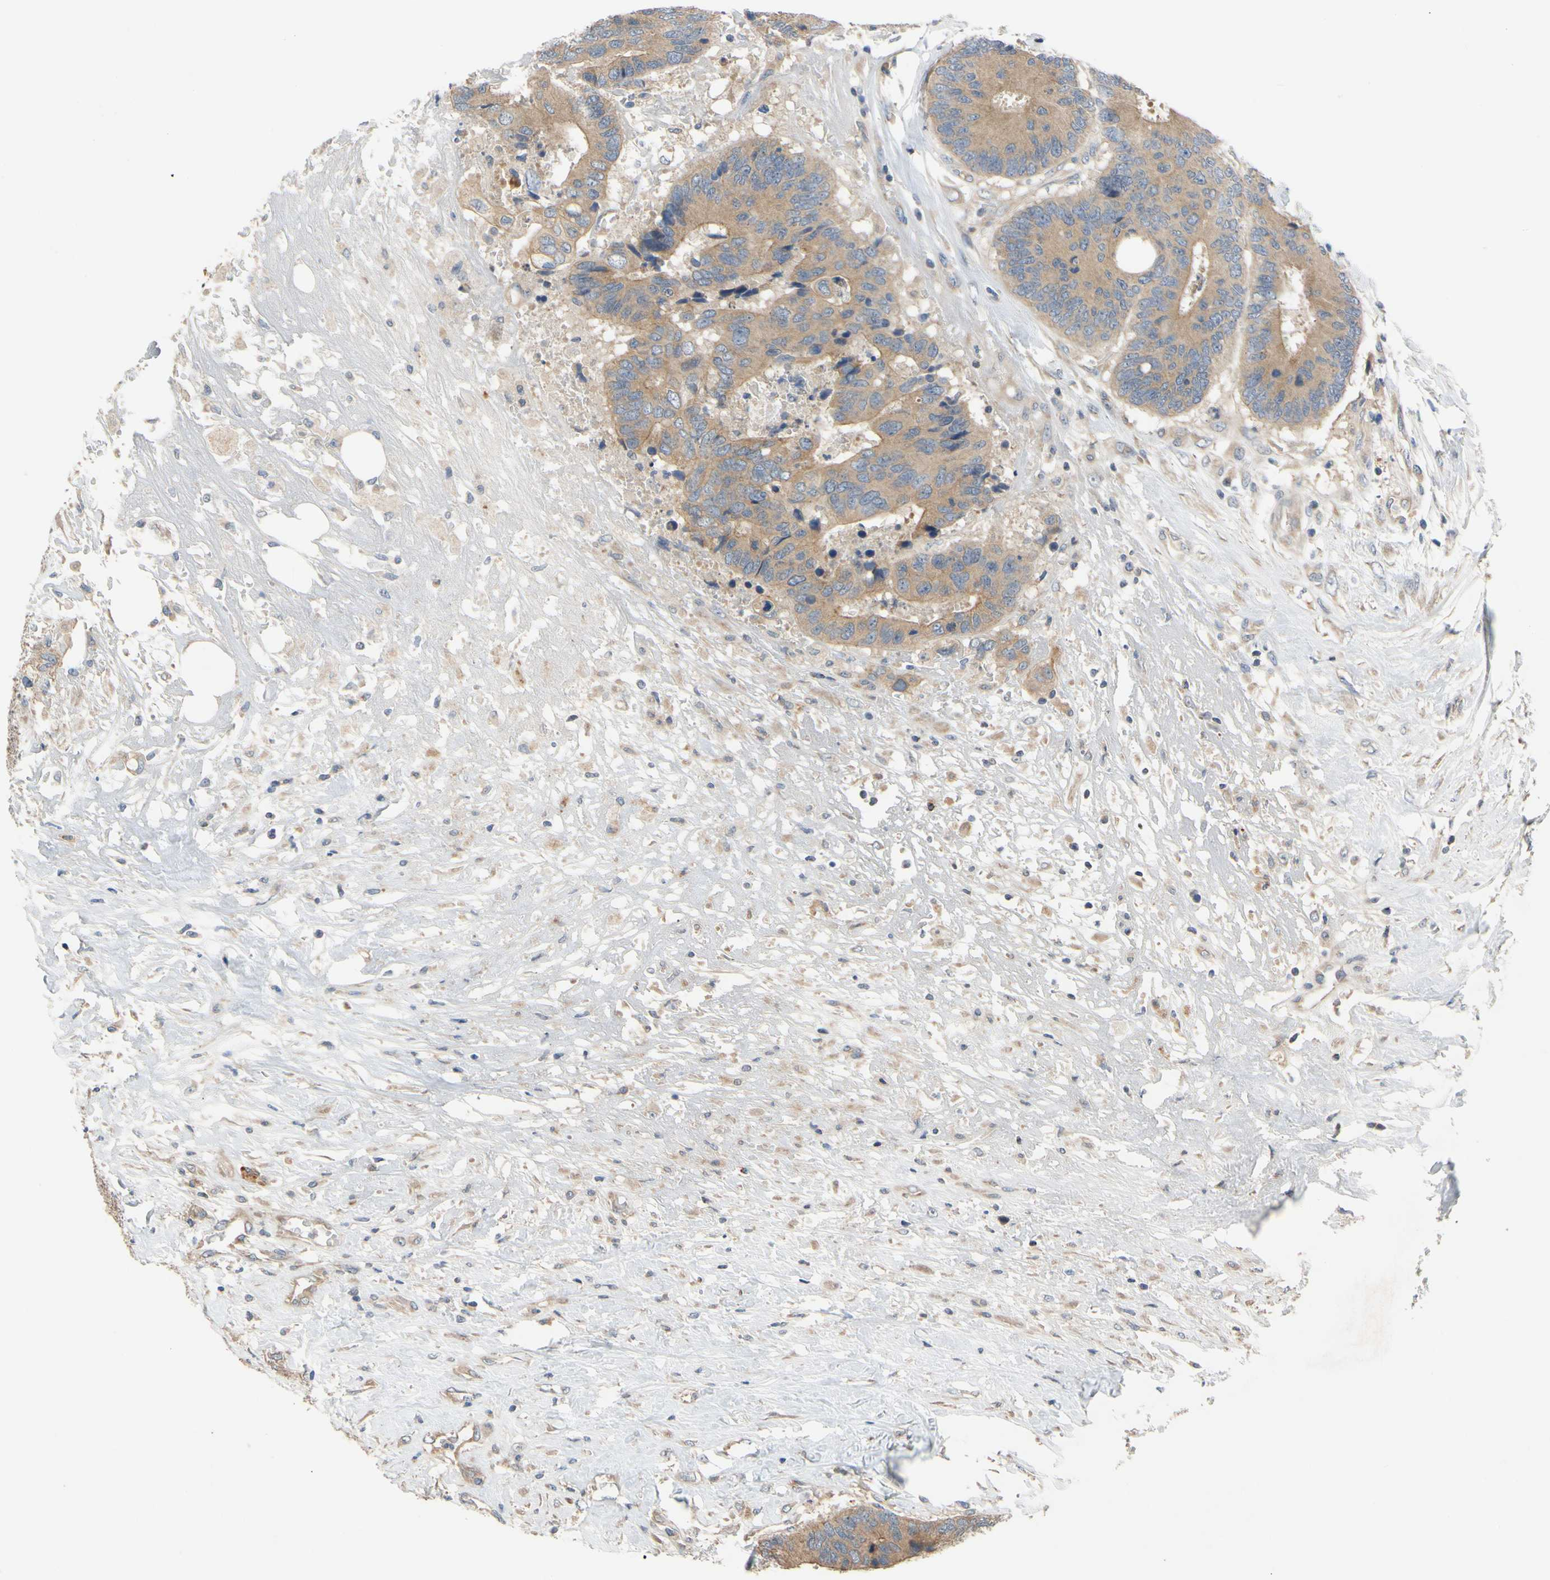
{"staining": {"intensity": "moderate", "quantity": ">75%", "location": "cytoplasmic/membranous"}, "tissue": "colorectal cancer", "cell_type": "Tumor cells", "image_type": "cancer", "snomed": [{"axis": "morphology", "description": "Adenocarcinoma, NOS"}, {"axis": "topography", "description": "Rectum"}], "caption": "Protein positivity by immunohistochemistry displays moderate cytoplasmic/membranous expression in approximately >75% of tumor cells in colorectal cancer (adenocarcinoma).", "gene": "MBTPS2", "patient": {"sex": "male", "age": 55}}